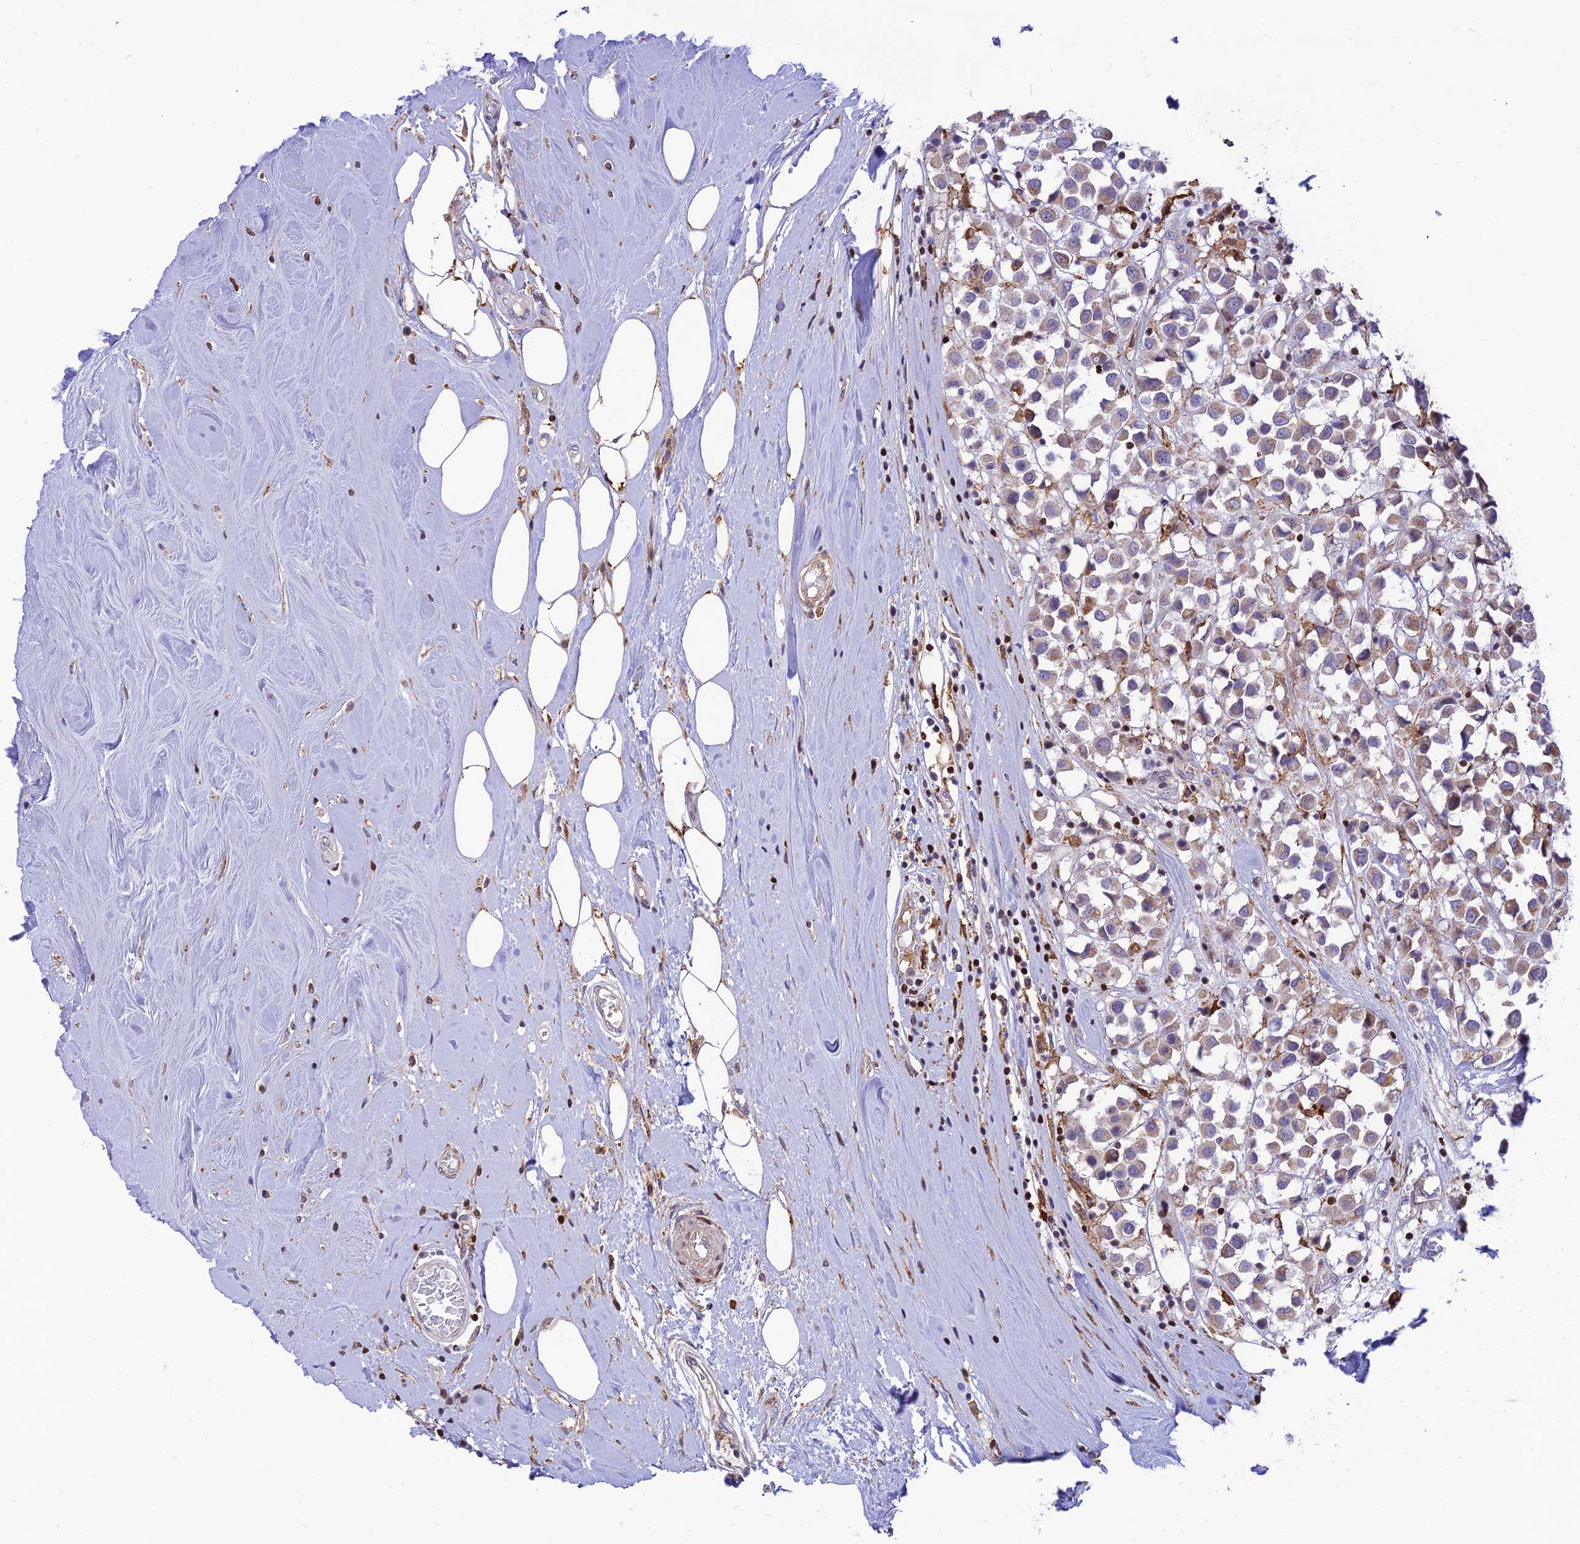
{"staining": {"intensity": "weak", "quantity": "25%-75%", "location": "cytoplasmic/membranous"}, "tissue": "breast cancer", "cell_type": "Tumor cells", "image_type": "cancer", "snomed": [{"axis": "morphology", "description": "Duct carcinoma"}, {"axis": "topography", "description": "Breast"}], "caption": "This histopathology image exhibits breast cancer stained with immunohistochemistry to label a protein in brown. The cytoplasmic/membranous of tumor cells show weak positivity for the protein. Nuclei are counter-stained blue.", "gene": "FAM186B", "patient": {"sex": "female", "age": 61}}